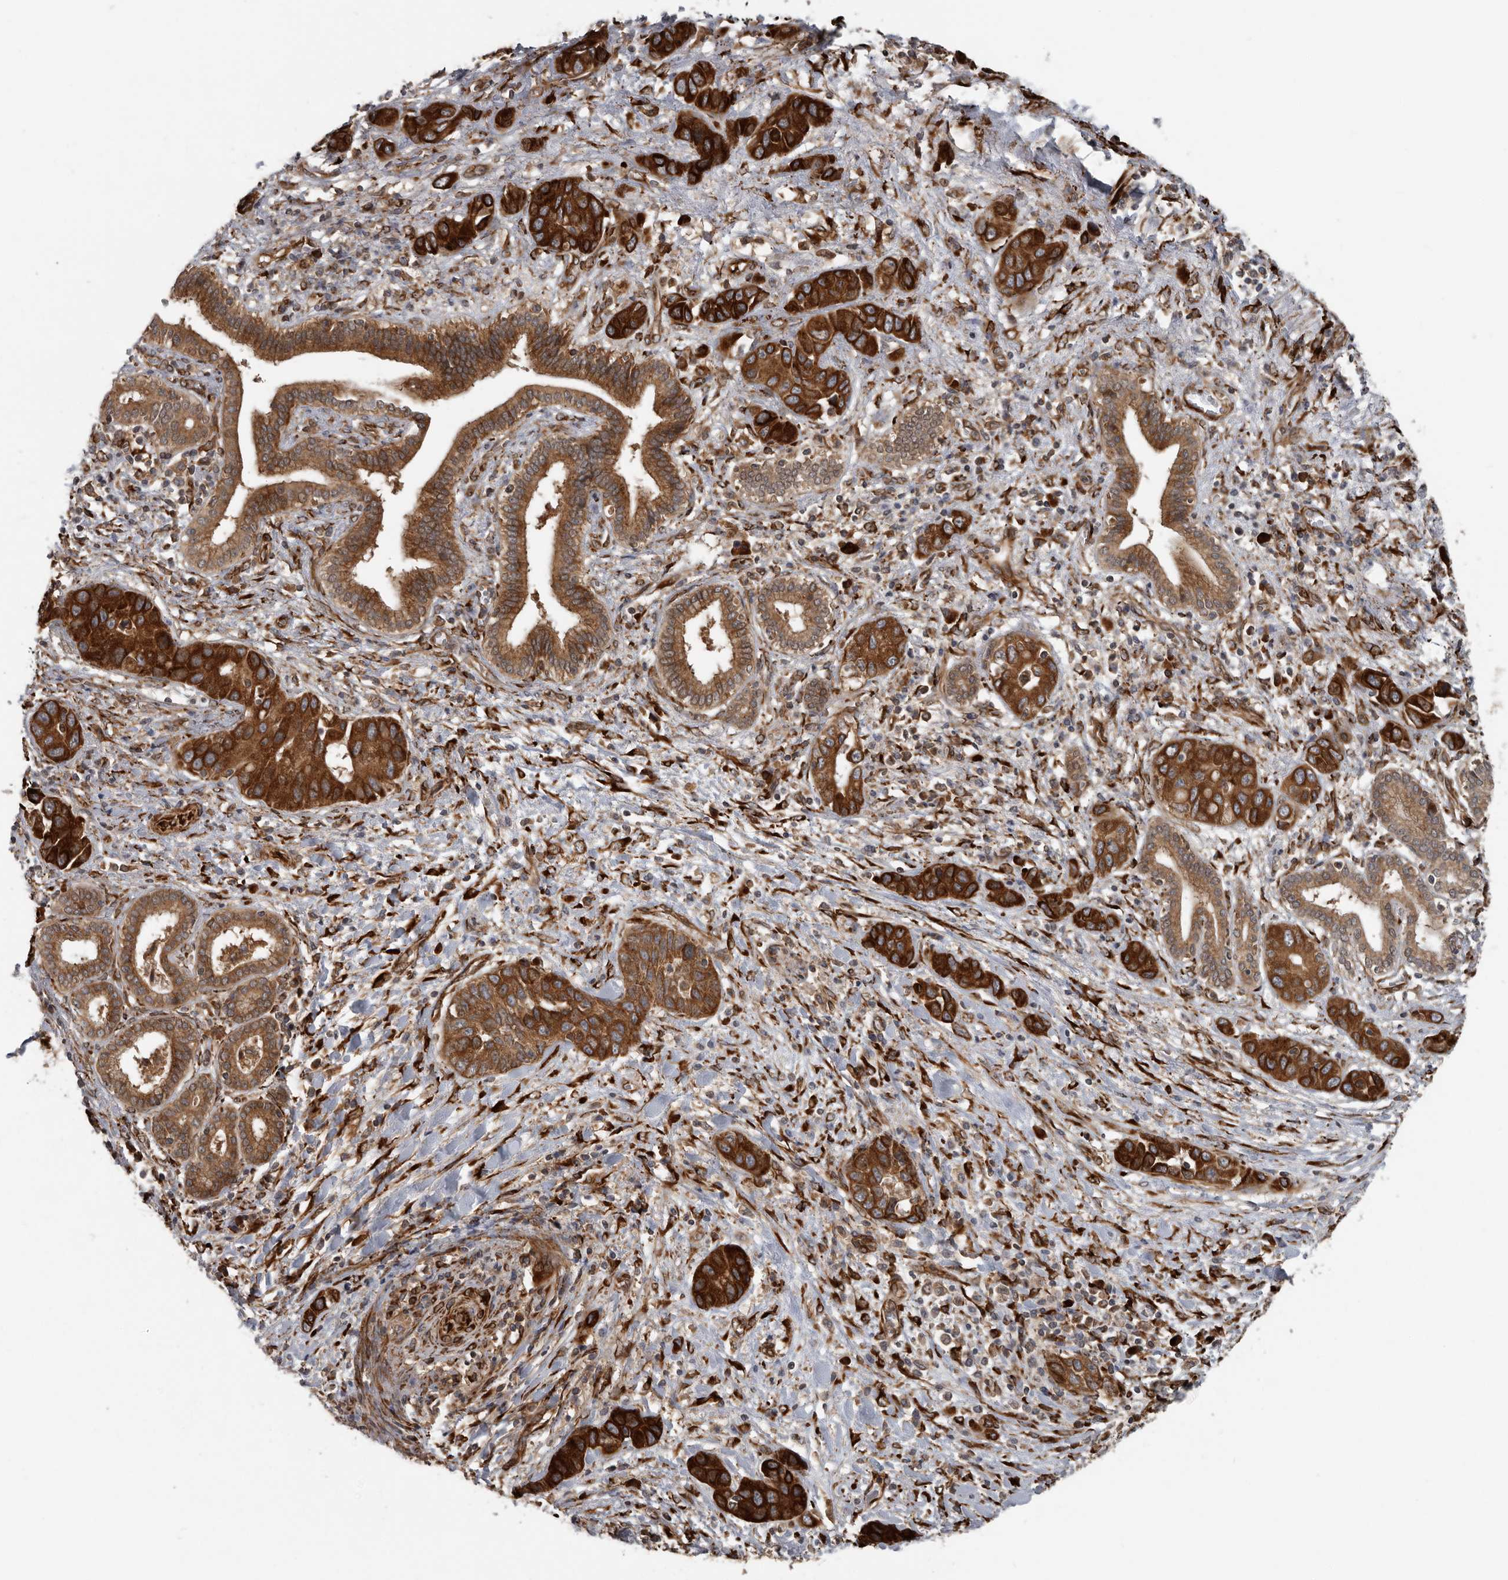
{"staining": {"intensity": "strong", "quantity": ">75%", "location": "cytoplasmic/membranous"}, "tissue": "liver cancer", "cell_type": "Tumor cells", "image_type": "cancer", "snomed": [{"axis": "morphology", "description": "Cholangiocarcinoma"}, {"axis": "topography", "description": "Liver"}], "caption": "An immunohistochemistry (IHC) image of tumor tissue is shown. Protein staining in brown shows strong cytoplasmic/membranous positivity in liver cancer within tumor cells.", "gene": "CEP350", "patient": {"sex": "female", "age": 52}}